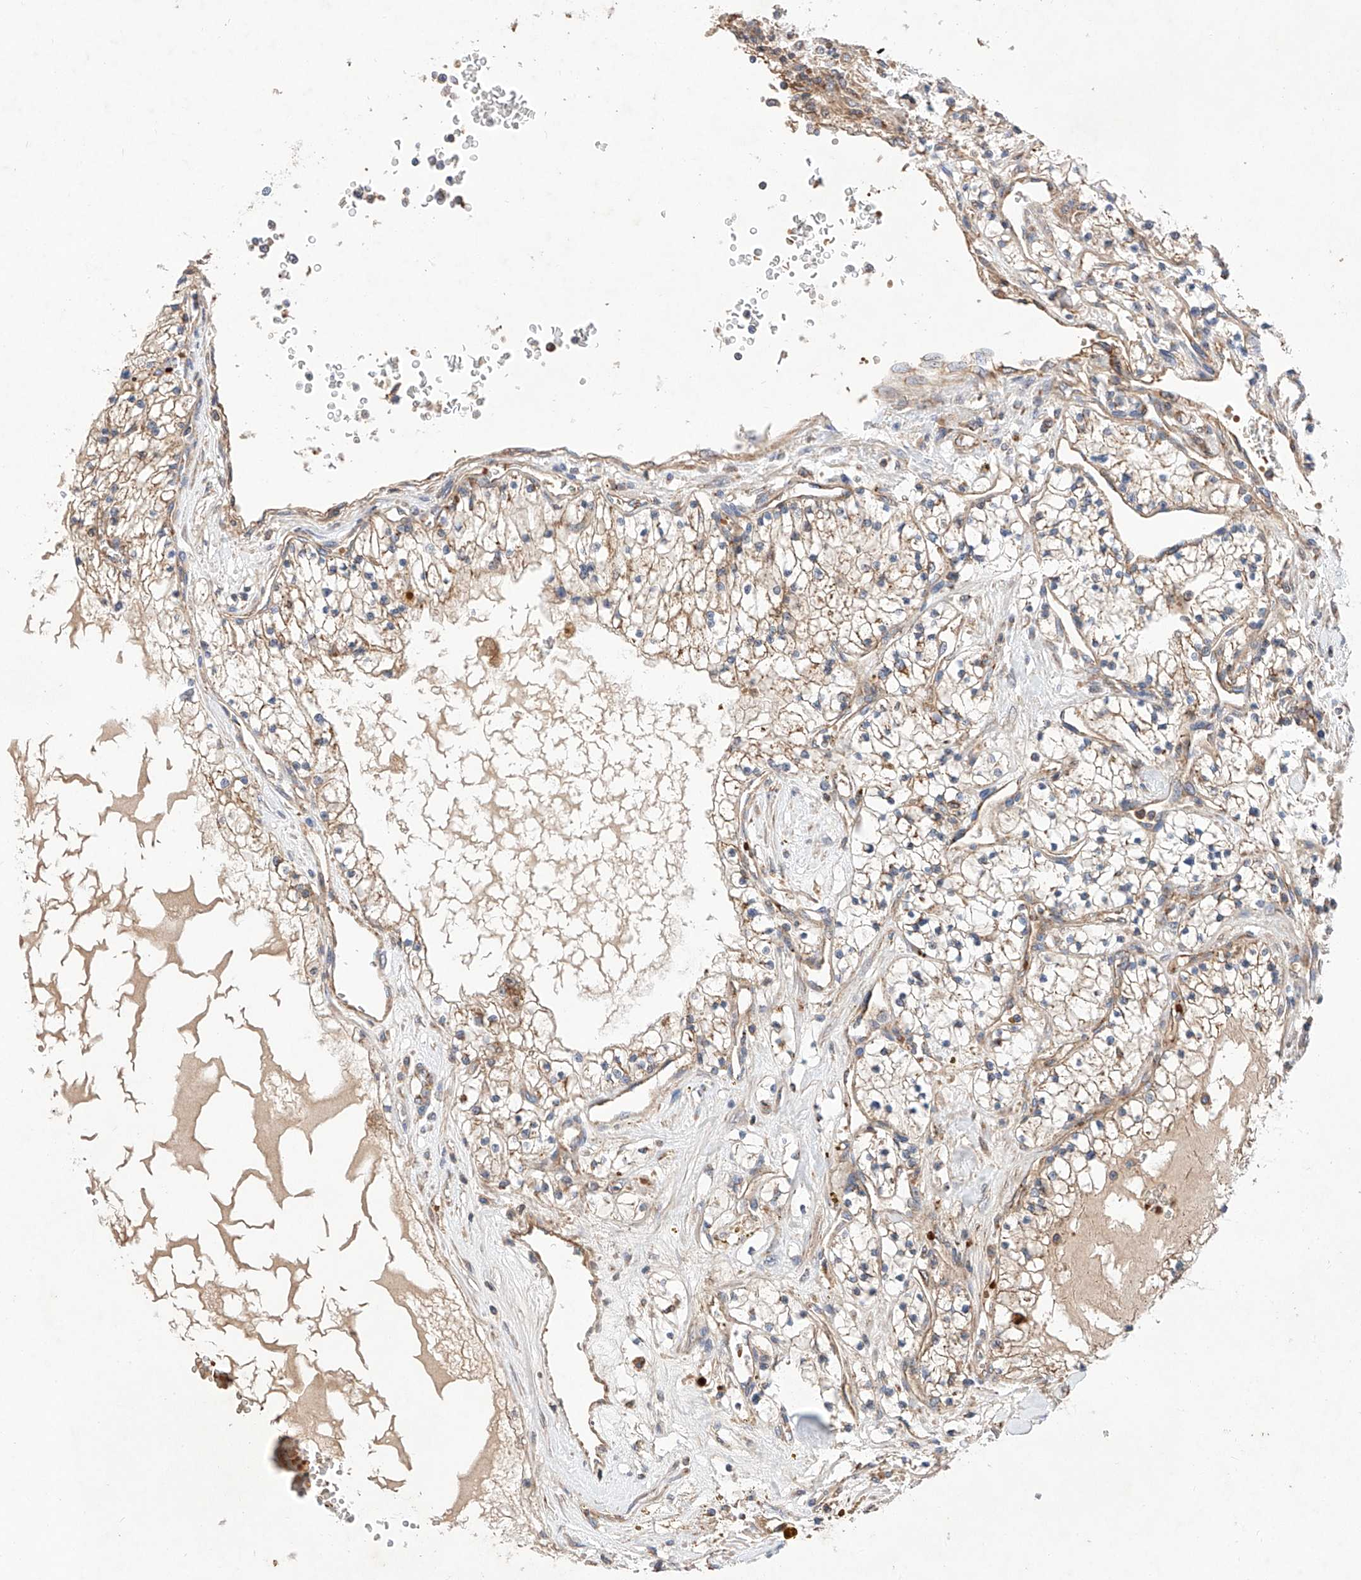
{"staining": {"intensity": "weak", "quantity": ">75%", "location": "cytoplasmic/membranous"}, "tissue": "renal cancer", "cell_type": "Tumor cells", "image_type": "cancer", "snomed": [{"axis": "morphology", "description": "Normal tissue, NOS"}, {"axis": "morphology", "description": "Adenocarcinoma, NOS"}, {"axis": "topography", "description": "Kidney"}], "caption": "There is low levels of weak cytoplasmic/membranous staining in tumor cells of renal adenocarcinoma, as demonstrated by immunohistochemical staining (brown color).", "gene": "NR1D1", "patient": {"sex": "male", "age": 68}}